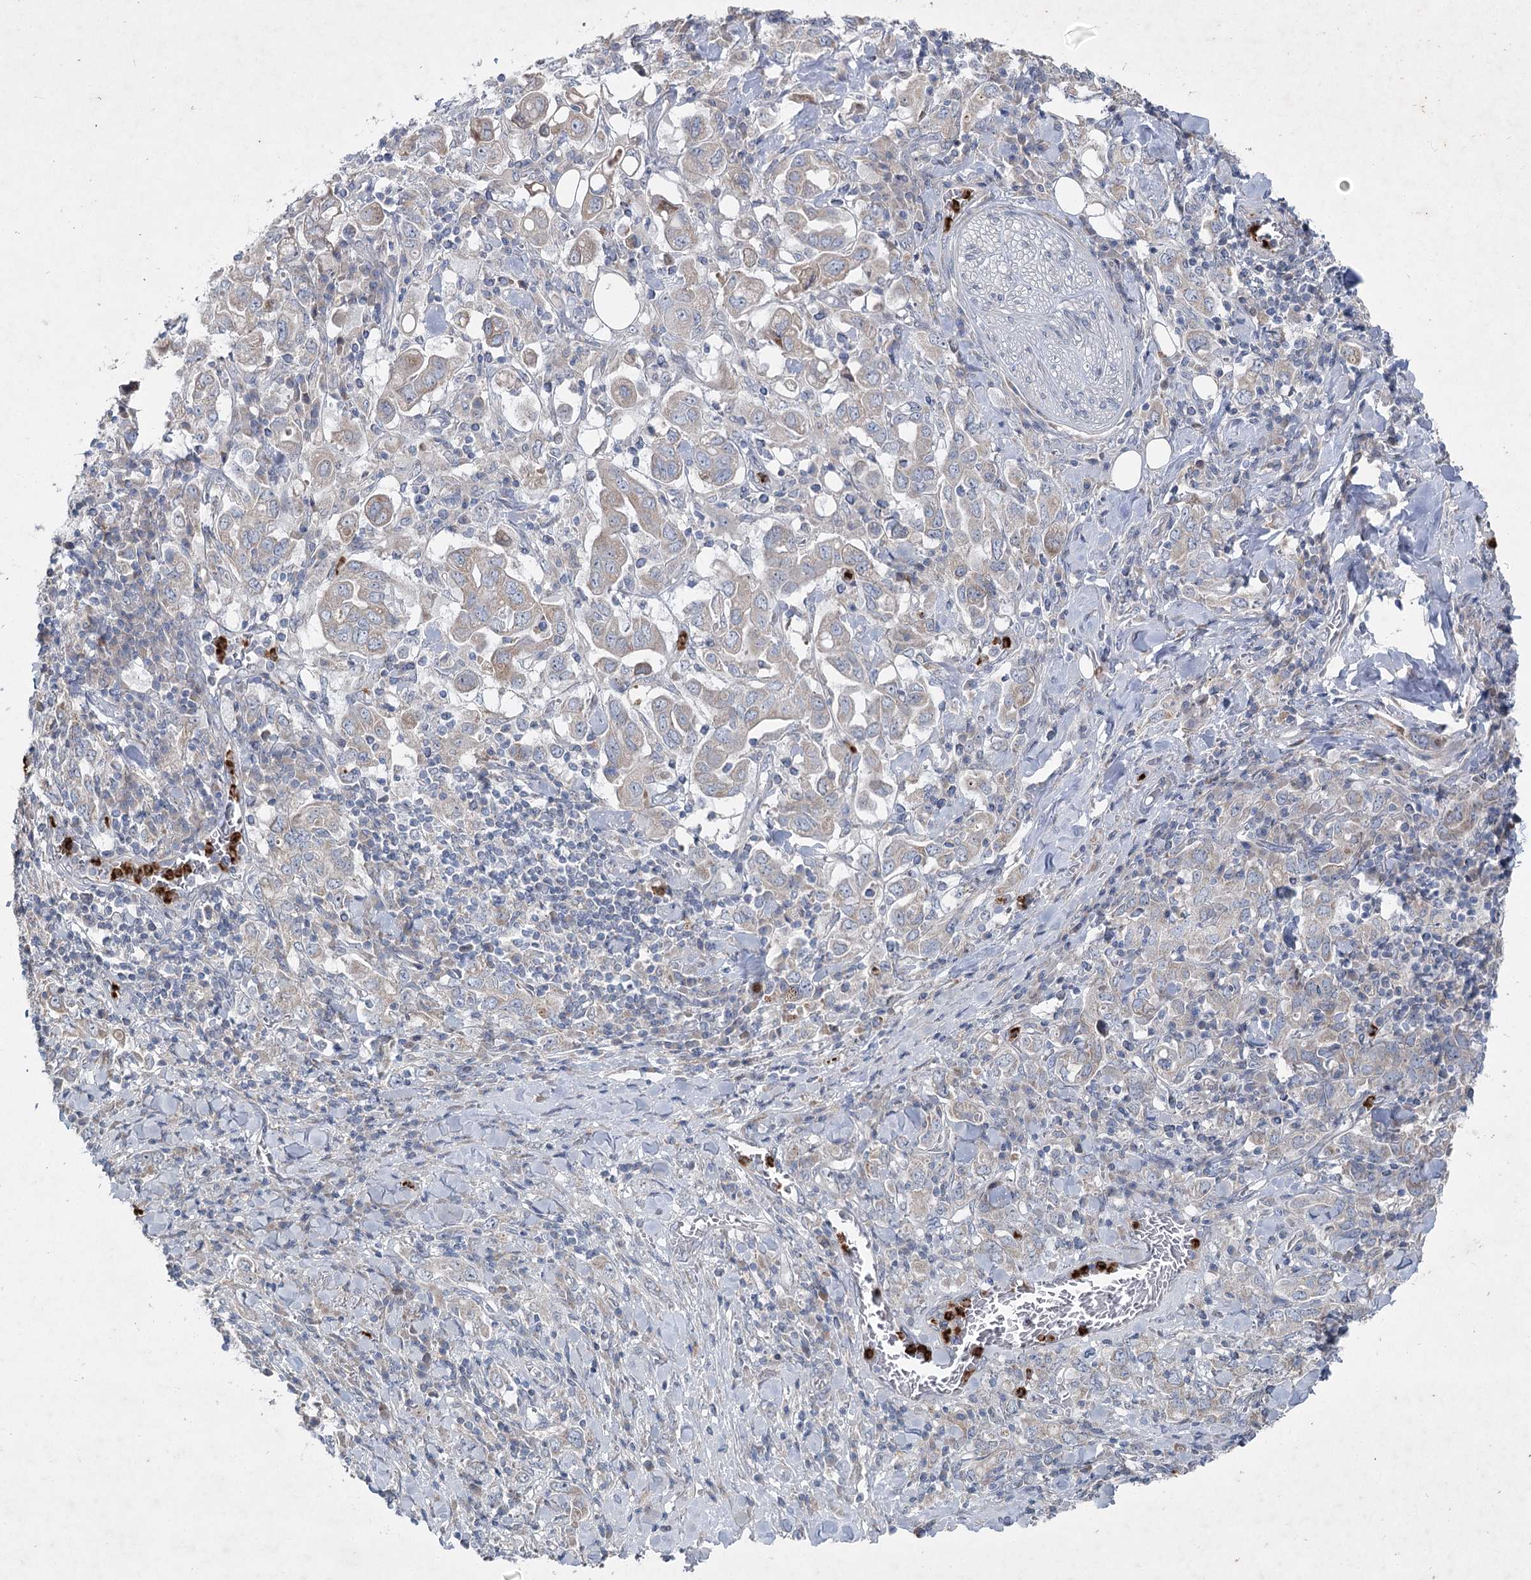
{"staining": {"intensity": "weak", "quantity": "<25%", "location": "cytoplasmic/membranous"}, "tissue": "stomach cancer", "cell_type": "Tumor cells", "image_type": "cancer", "snomed": [{"axis": "morphology", "description": "Adenocarcinoma, NOS"}, {"axis": "topography", "description": "Stomach, upper"}], "caption": "The IHC image has no significant staining in tumor cells of adenocarcinoma (stomach) tissue.", "gene": "PLA2G12A", "patient": {"sex": "male", "age": 62}}